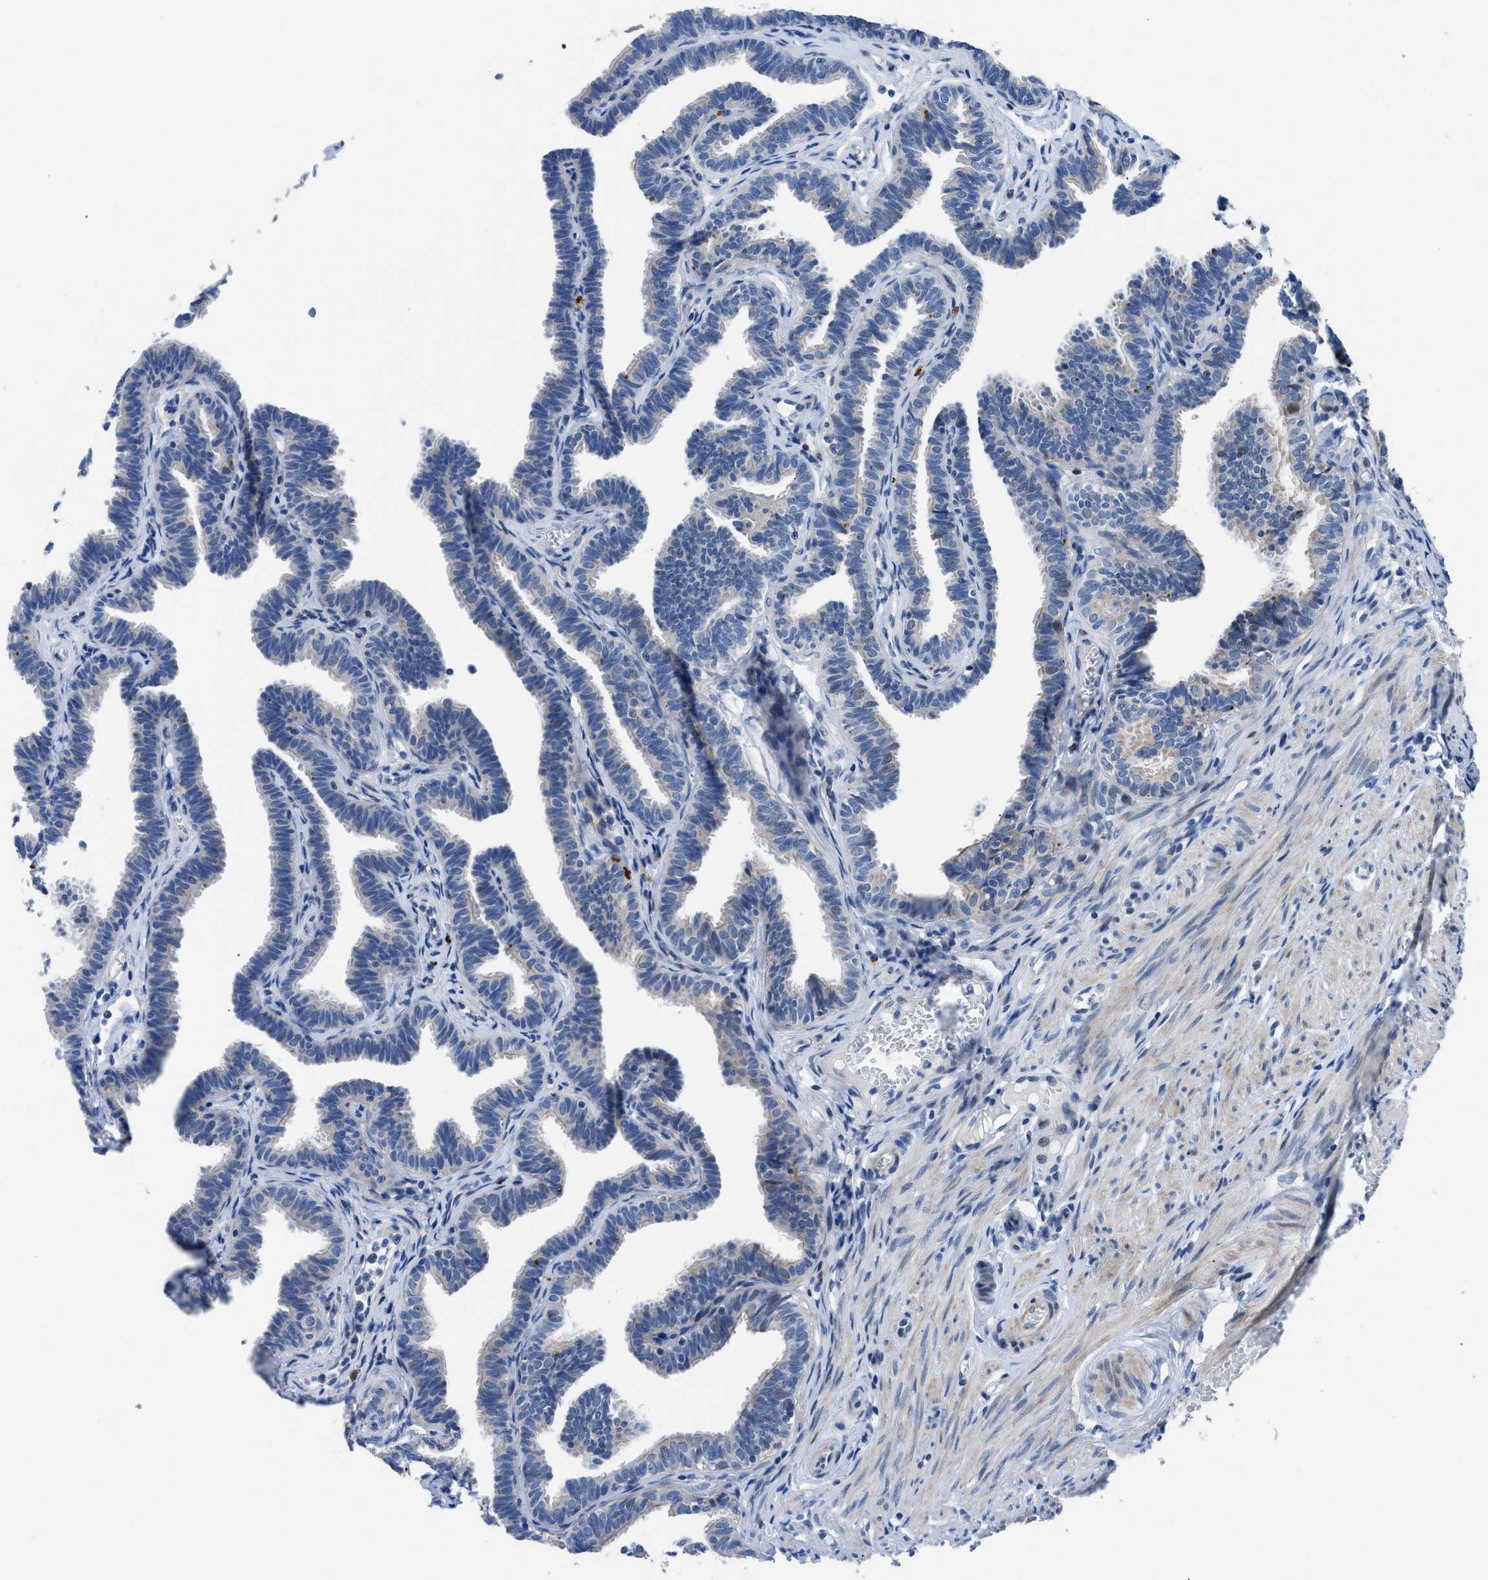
{"staining": {"intensity": "negative", "quantity": "none", "location": "none"}, "tissue": "fallopian tube", "cell_type": "Glandular cells", "image_type": "normal", "snomed": [{"axis": "morphology", "description": "Normal tissue, NOS"}, {"axis": "topography", "description": "Fallopian tube"}, {"axis": "topography", "description": "Ovary"}], "caption": "Immunohistochemistry of unremarkable human fallopian tube reveals no expression in glandular cells. The staining was performed using DAB (3,3'-diaminobenzidine) to visualize the protein expression in brown, while the nuclei were stained in blue with hematoxylin (Magnification: 20x).", "gene": "UAP1", "patient": {"sex": "female", "age": 23}}